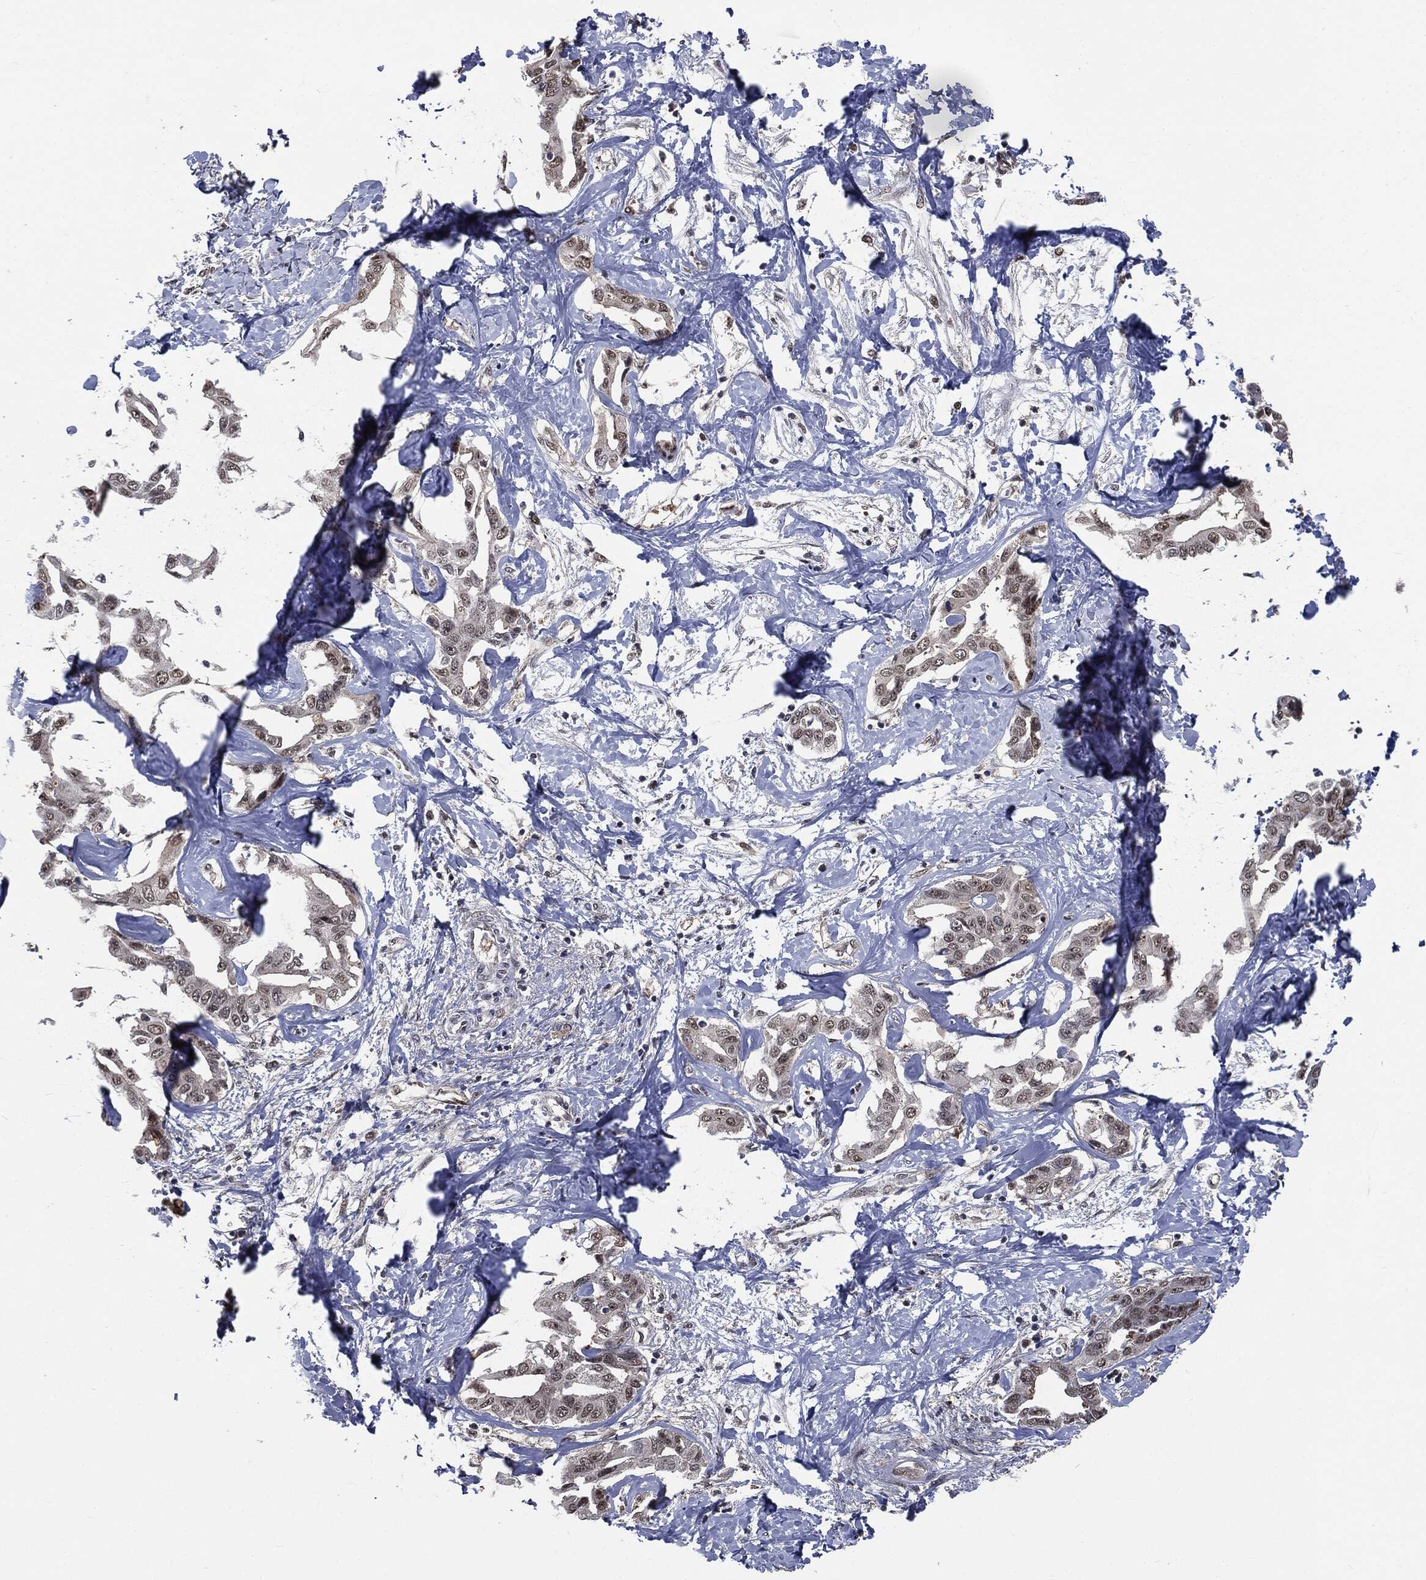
{"staining": {"intensity": "moderate", "quantity": "<25%", "location": "nuclear"}, "tissue": "liver cancer", "cell_type": "Tumor cells", "image_type": "cancer", "snomed": [{"axis": "morphology", "description": "Cholangiocarcinoma"}, {"axis": "topography", "description": "Liver"}], "caption": "A brown stain highlights moderate nuclear expression of a protein in human cholangiocarcinoma (liver) tumor cells. The staining is performed using DAB (3,3'-diaminobenzidine) brown chromogen to label protein expression. The nuclei are counter-stained blue using hematoxylin.", "gene": "SHLD2", "patient": {"sex": "male", "age": 59}}